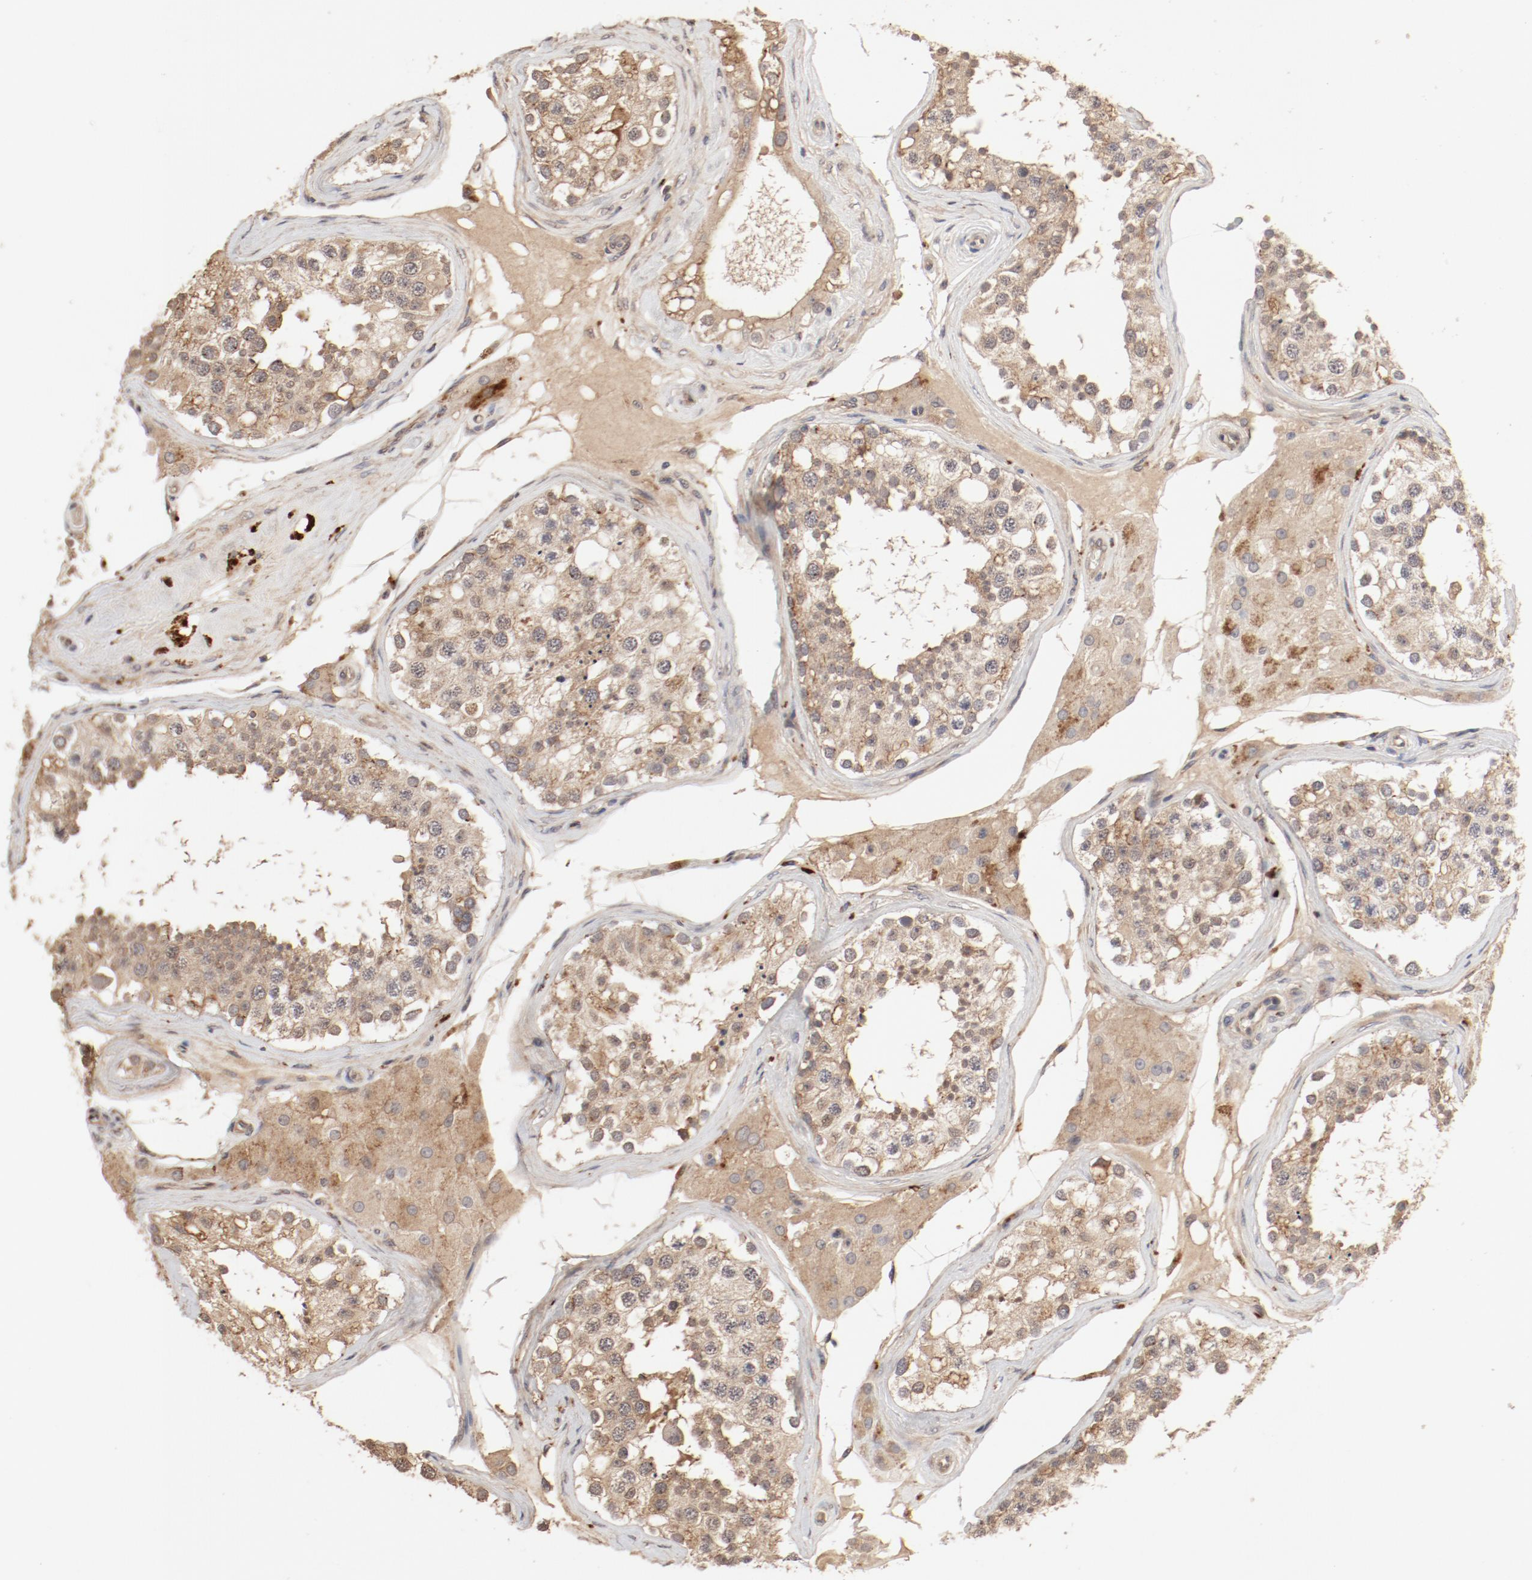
{"staining": {"intensity": "moderate", "quantity": ">75%", "location": "cytoplasmic/membranous,nuclear"}, "tissue": "testis", "cell_type": "Cells in seminiferous ducts", "image_type": "normal", "snomed": [{"axis": "morphology", "description": "Normal tissue, NOS"}, {"axis": "topography", "description": "Testis"}], "caption": "IHC micrograph of benign testis: testis stained using IHC shows medium levels of moderate protein expression localized specifically in the cytoplasmic/membranous,nuclear of cells in seminiferous ducts, appearing as a cytoplasmic/membranous,nuclear brown color.", "gene": "IL3RA", "patient": {"sex": "male", "age": 68}}